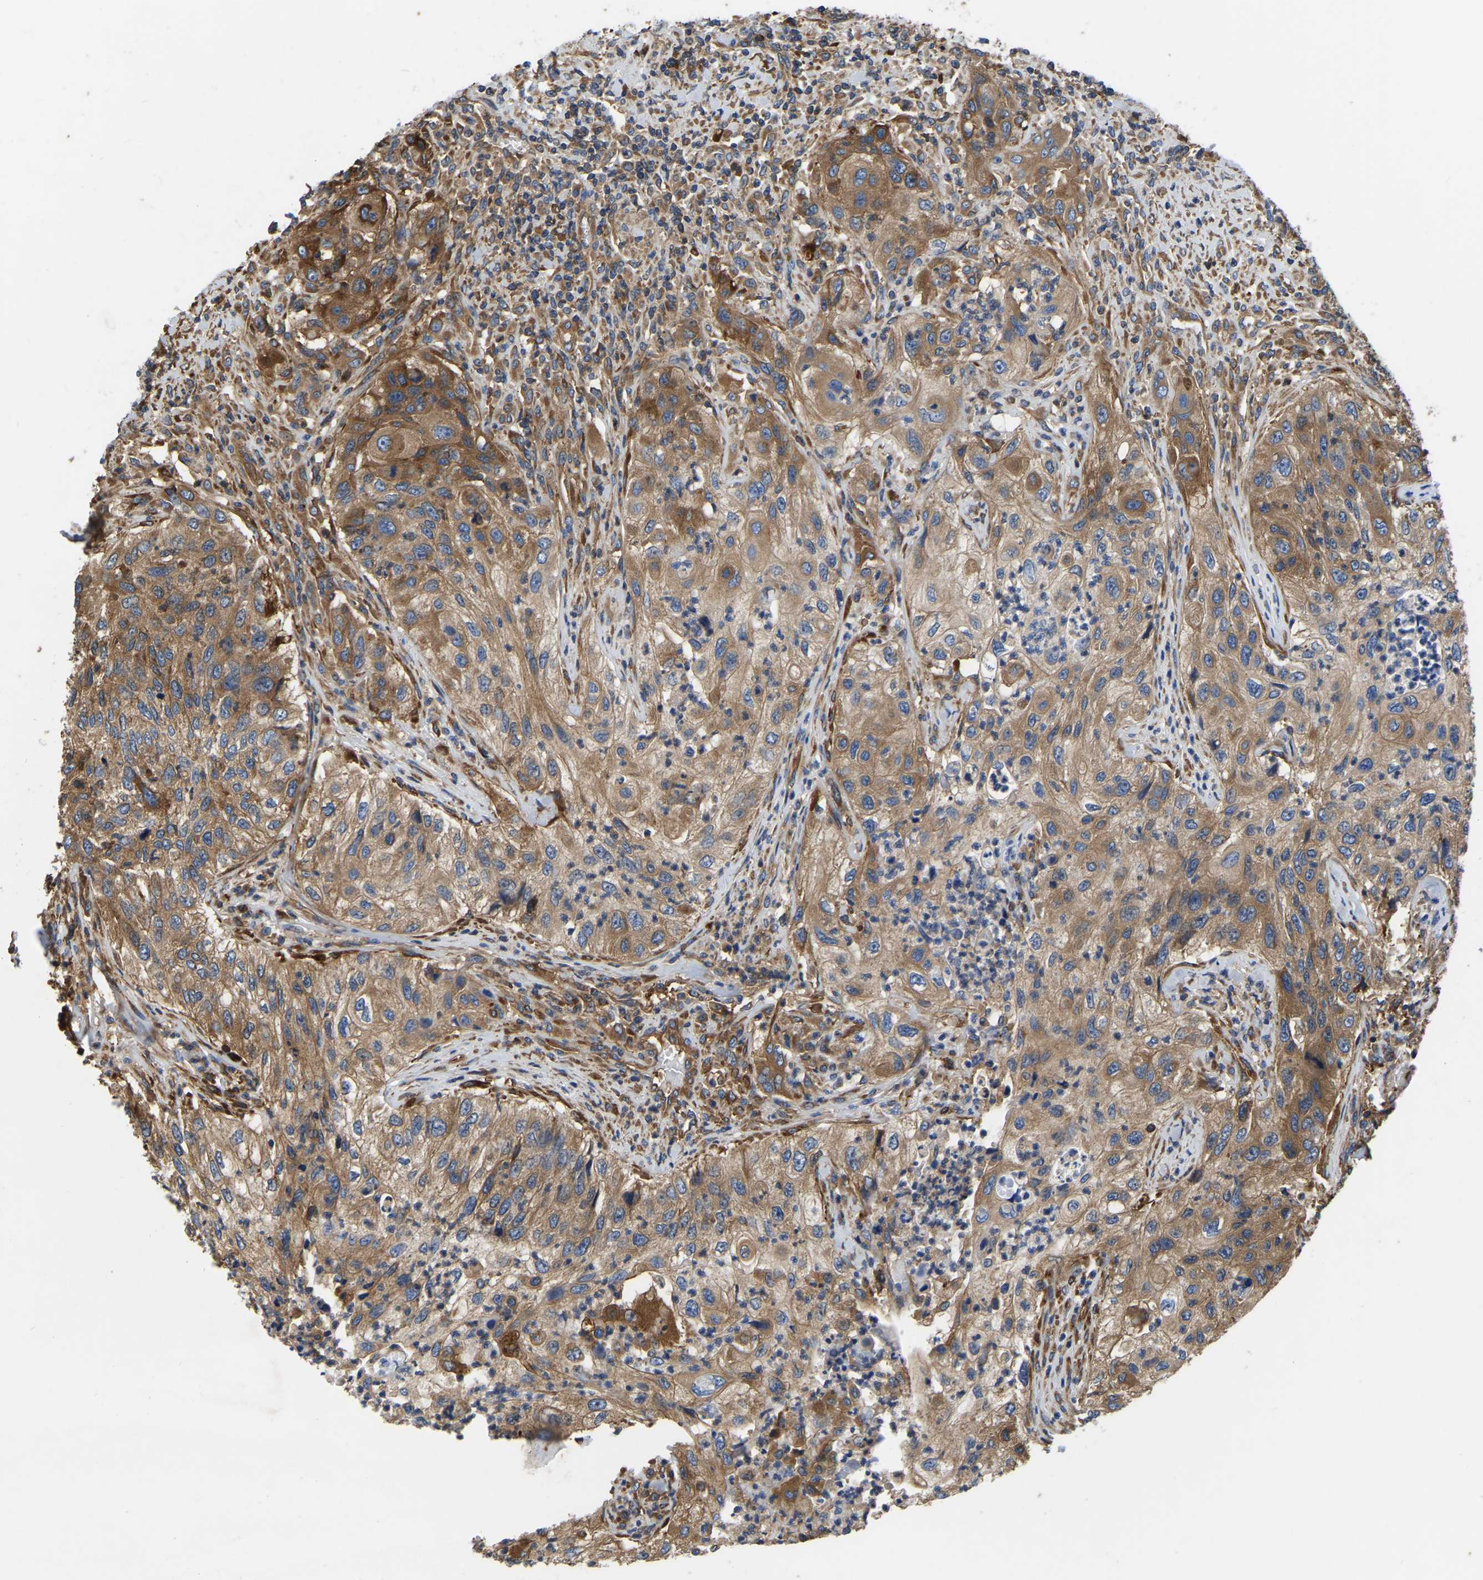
{"staining": {"intensity": "moderate", "quantity": ">75%", "location": "cytoplasmic/membranous"}, "tissue": "urothelial cancer", "cell_type": "Tumor cells", "image_type": "cancer", "snomed": [{"axis": "morphology", "description": "Urothelial carcinoma, High grade"}, {"axis": "topography", "description": "Urinary bladder"}], "caption": "Moderate cytoplasmic/membranous staining is appreciated in approximately >75% of tumor cells in urothelial carcinoma (high-grade).", "gene": "GARS1", "patient": {"sex": "female", "age": 60}}